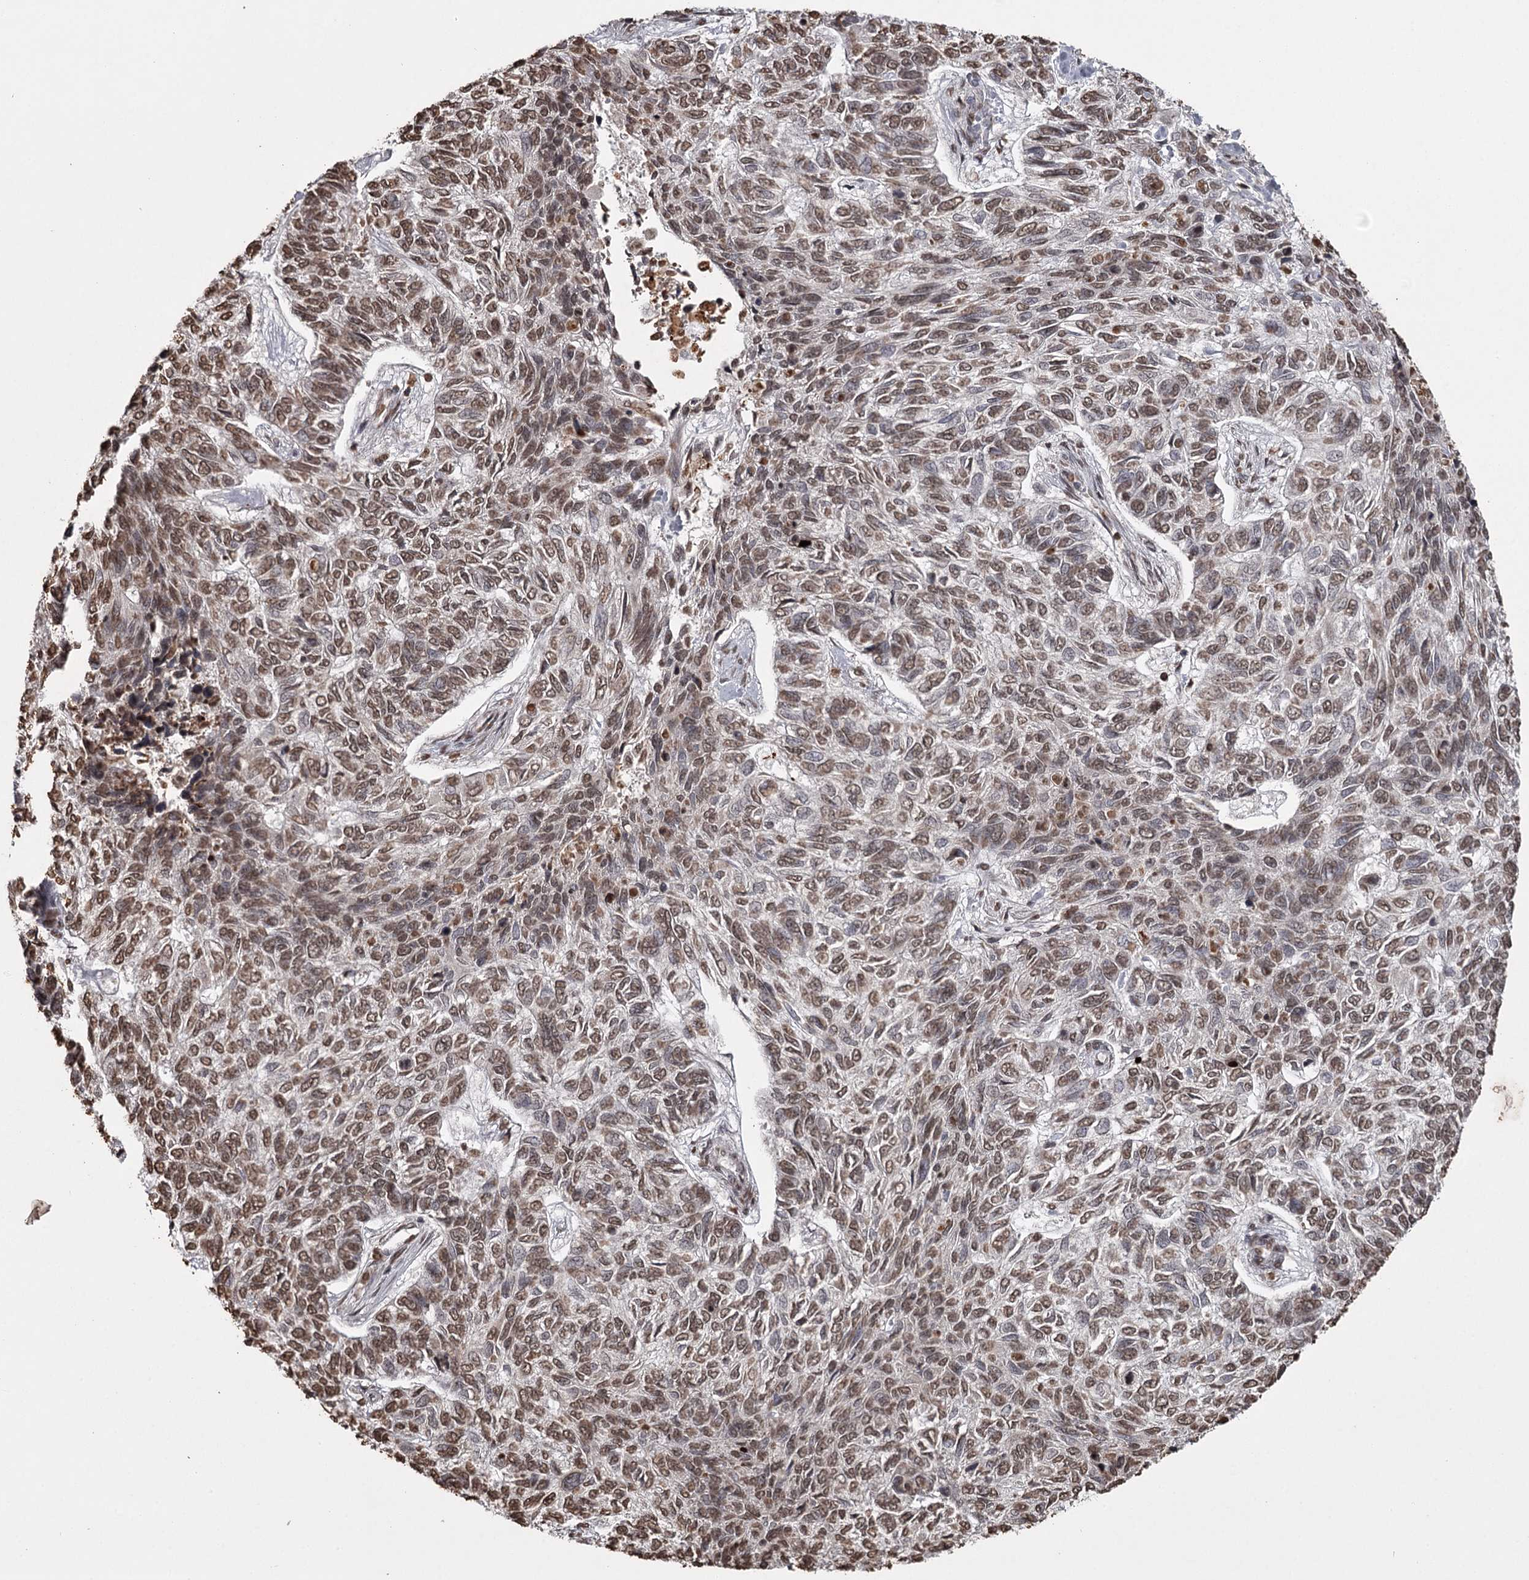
{"staining": {"intensity": "moderate", "quantity": ">75%", "location": "nuclear"}, "tissue": "skin cancer", "cell_type": "Tumor cells", "image_type": "cancer", "snomed": [{"axis": "morphology", "description": "Basal cell carcinoma"}, {"axis": "topography", "description": "Skin"}], "caption": "Tumor cells reveal medium levels of moderate nuclear expression in about >75% of cells in human basal cell carcinoma (skin).", "gene": "THYN1", "patient": {"sex": "female", "age": 65}}